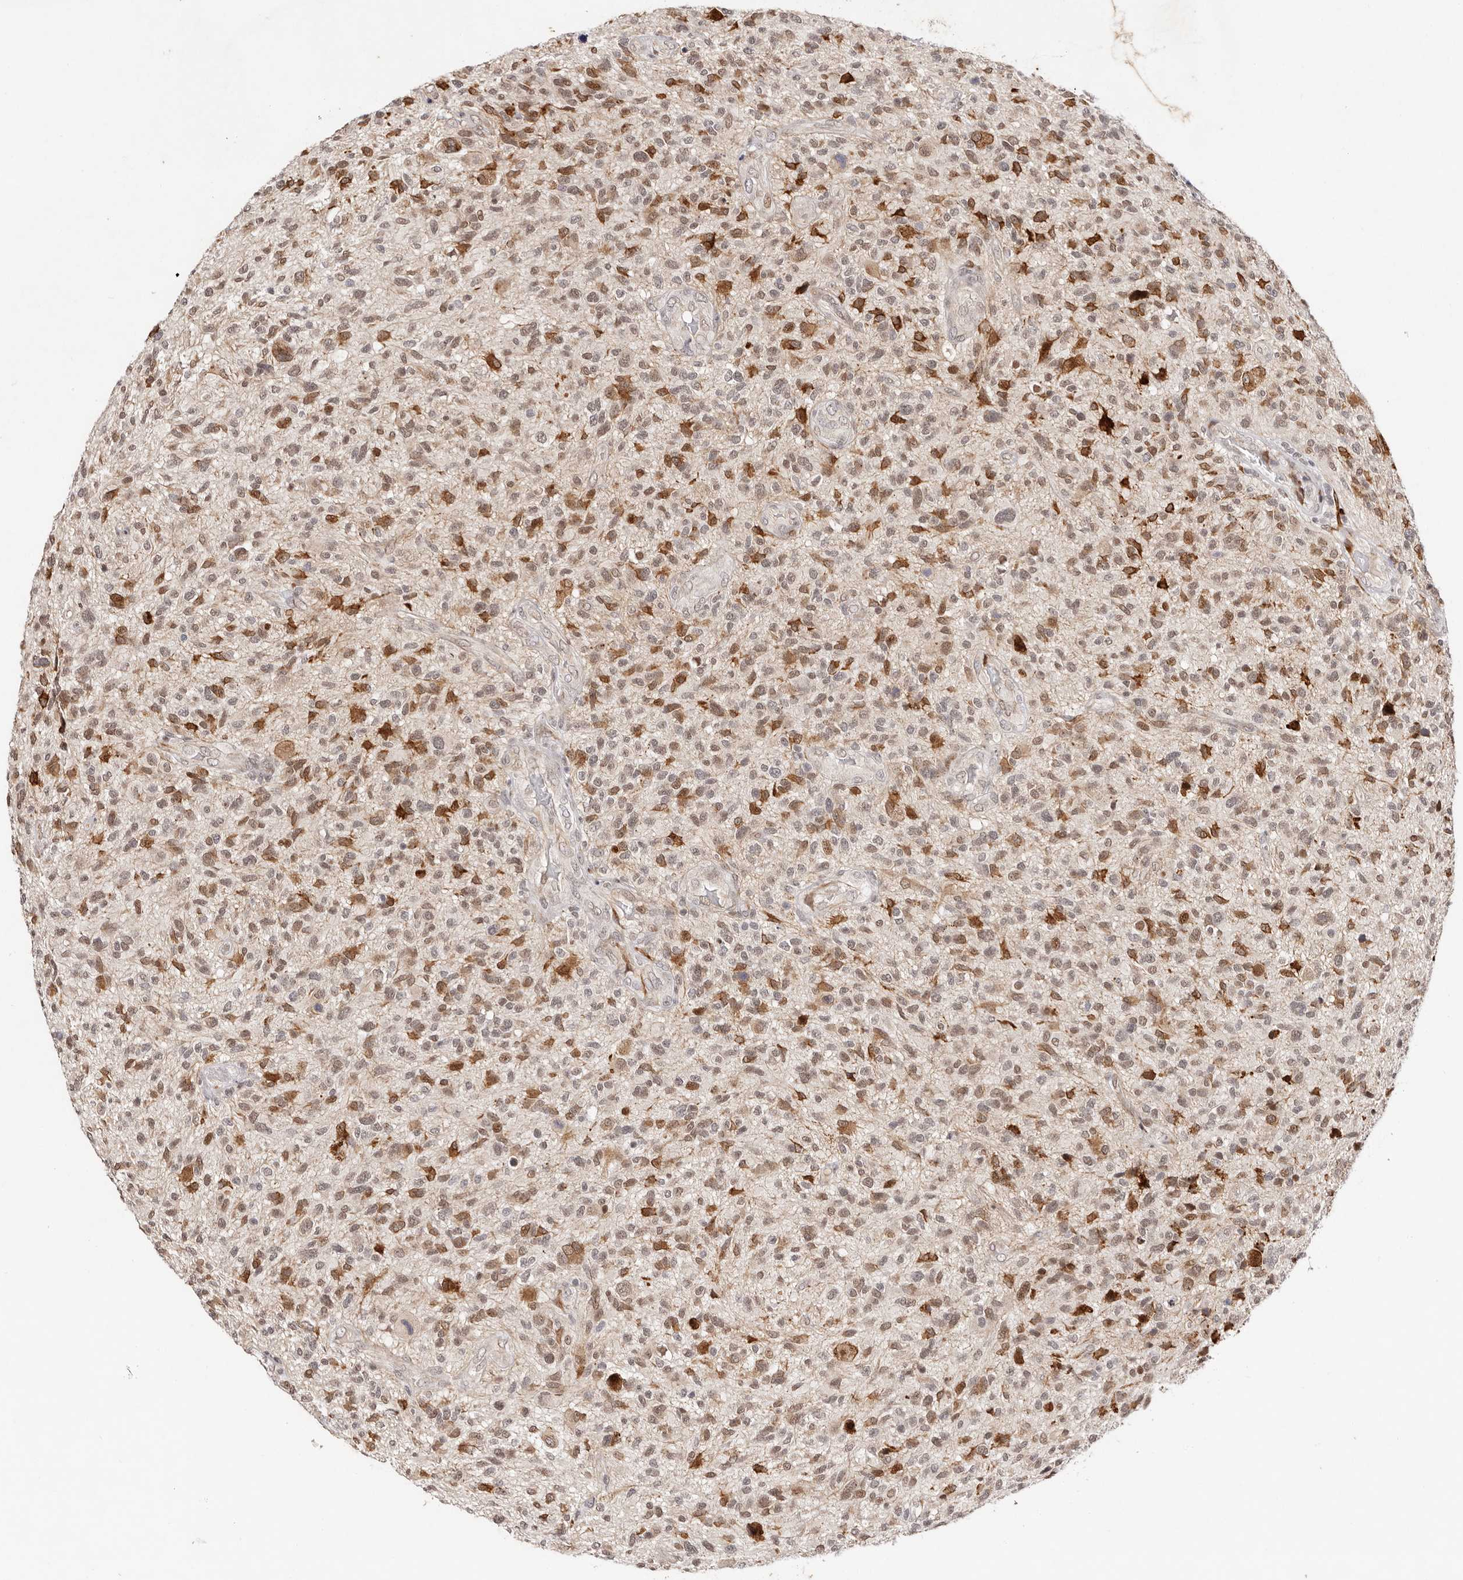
{"staining": {"intensity": "strong", "quantity": ">75%", "location": "cytoplasmic/membranous,nuclear"}, "tissue": "glioma", "cell_type": "Tumor cells", "image_type": "cancer", "snomed": [{"axis": "morphology", "description": "Glioma, malignant, High grade"}, {"axis": "topography", "description": "Brain"}], "caption": "Malignant glioma (high-grade) tissue demonstrates strong cytoplasmic/membranous and nuclear staining in approximately >75% of tumor cells Nuclei are stained in blue.", "gene": "BCL2L15", "patient": {"sex": "male", "age": 47}}